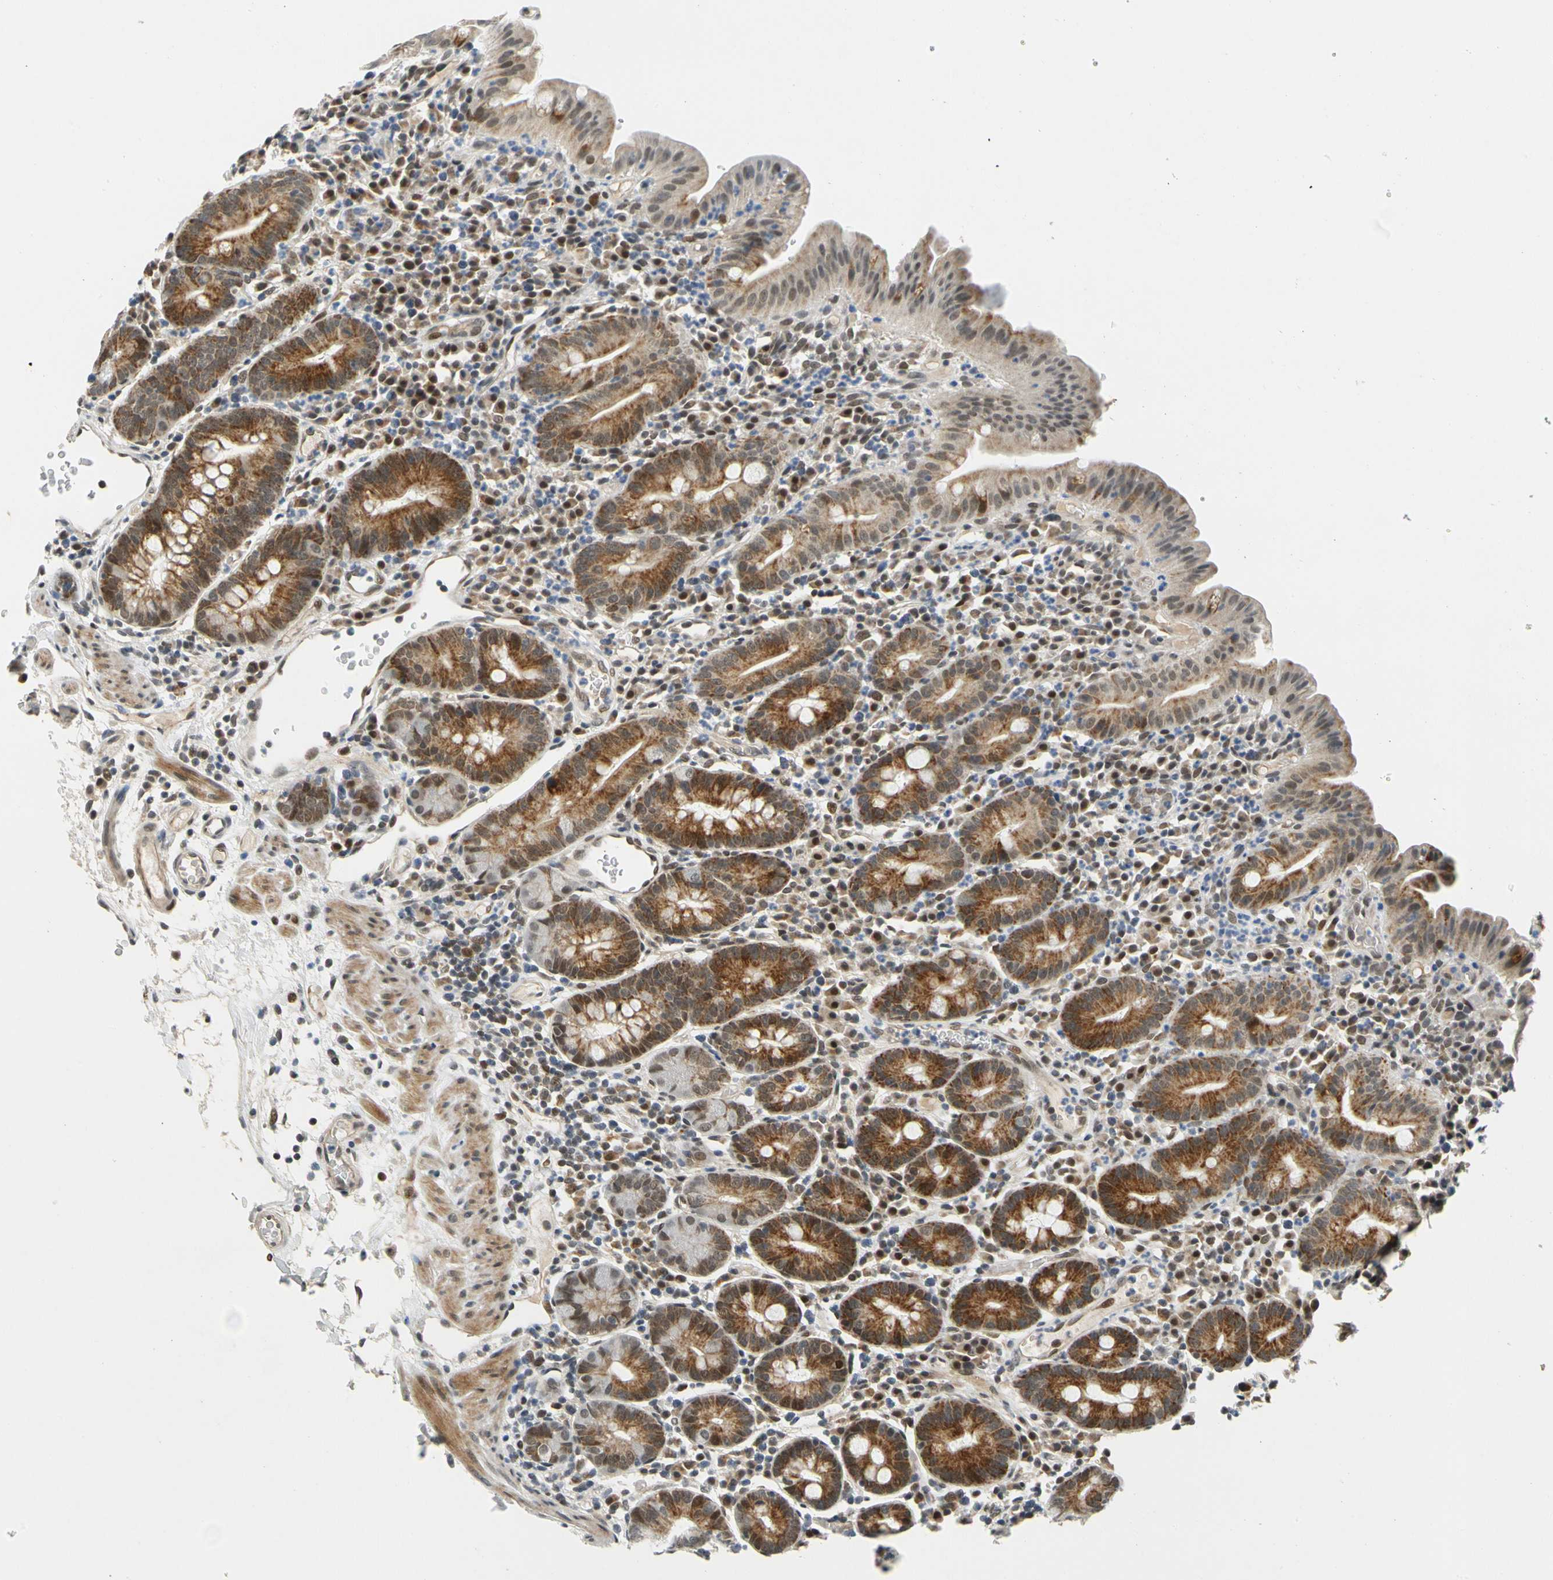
{"staining": {"intensity": "strong", "quantity": ">75%", "location": "cytoplasmic/membranous"}, "tissue": "duodenum", "cell_type": "Glandular cells", "image_type": "normal", "snomed": [{"axis": "morphology", "description": "Normal tissue, NOS"}, {"axis": "topography", "description": "Duodenum"}], "caption": "About >75% of glandular cells in normal duodenum display strong cytoplasmic/membranous protein staining as visualized by brown immunohistochemical staining.", "gene": "POGZ", "patient": {"sex": "male", "age": 50}}